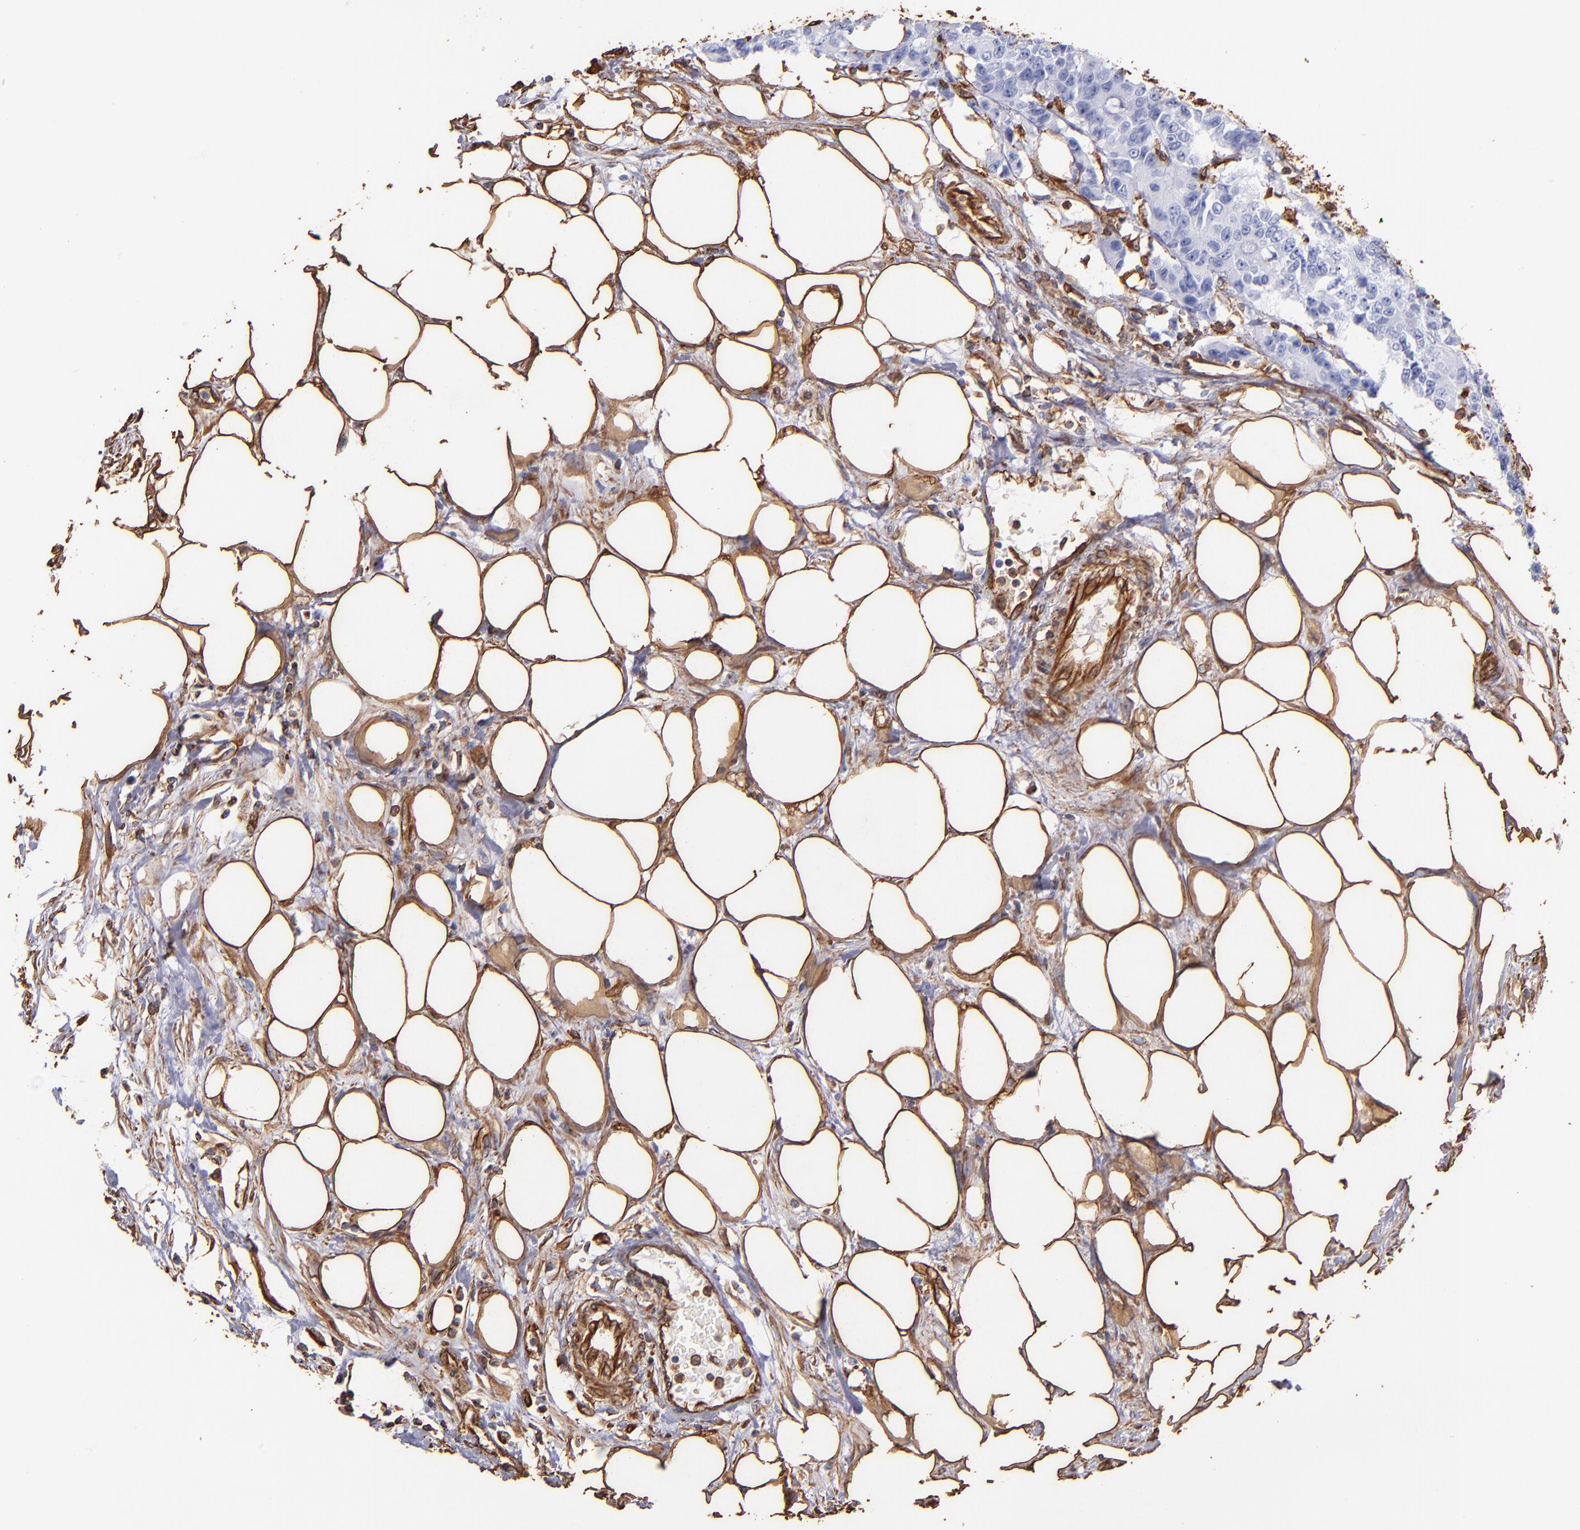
{"staining": {"intensity": "negative", "quantity": "none", "location": "none"}, "tissue": "colorectal cancer", "cell_type": "Tumor cells", "image_type": "cancer", "snomed": [{"axis": "morphology", "description": "Adenocarcinoma, NOS"}, {"axis": "topography", "description": "Colon"}], "caption": "Immunohistochemical staining of adenocarcinoma (colorectal) exhibits no significant staining in tumor cells. Brightfield microscopy of IHC stained with DAB (brown) and hematoxylin (blue), captured at high magnification.", "gene": "VIM", "patient": {"sex": "female", "age": 86}}